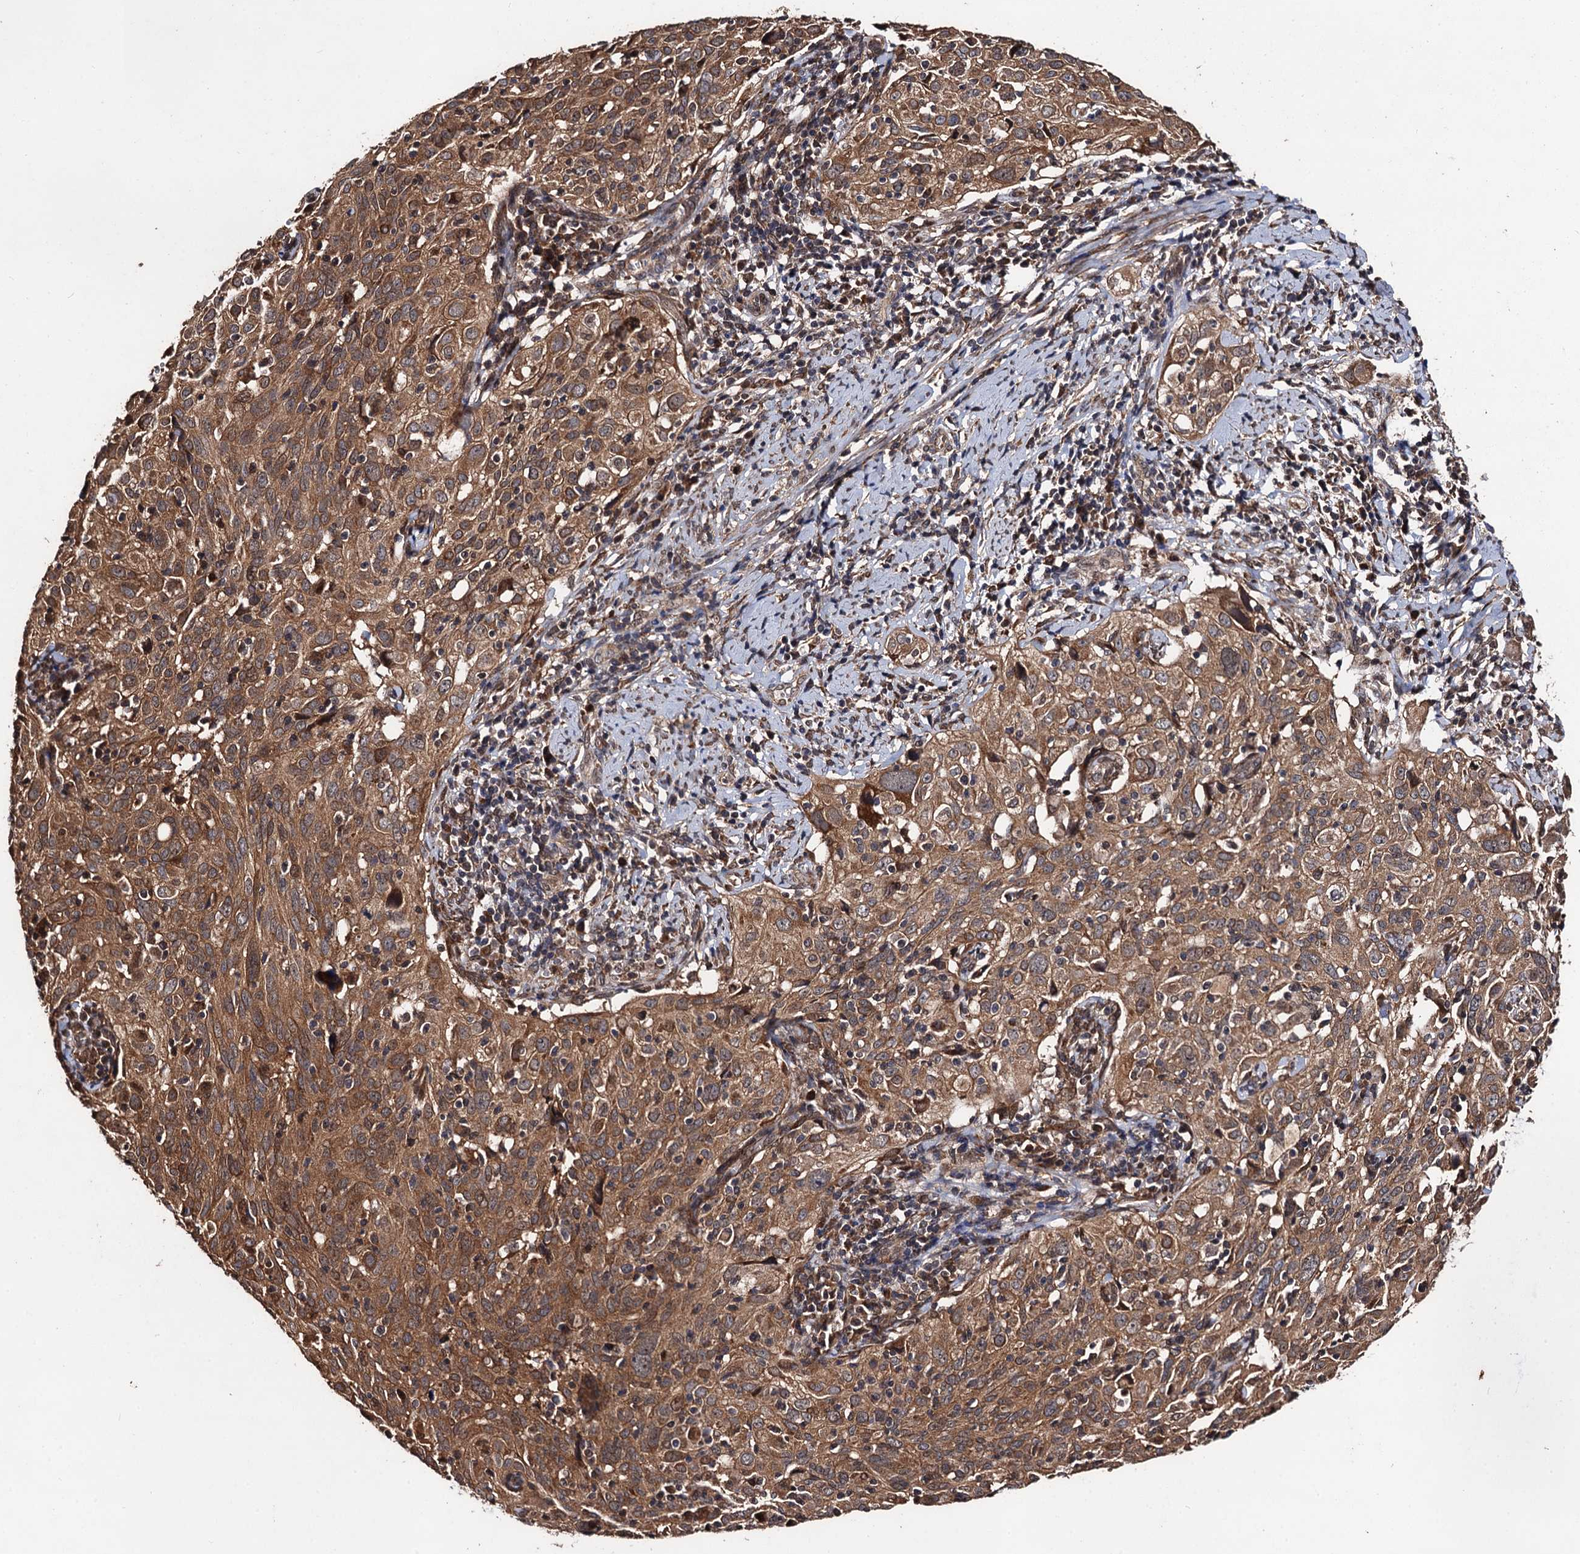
{"staining": {"intensity": "moderate", "quantity": ">75%", "location": "cytoplasmic/membranous"}, "tissue": "cervical cancer", "cell_type": "Tumor cells", "image_type": "cancer", "snomed": [{"axis": "morphology", "description": "Squamous cell carcinoma, NOS"}, {"axis": "topography", "description": "Cervix"}], "caption": "Cervical cancer (squamous cell carcinoma) was stained to show a protein in brown. There is medium levels of moderate cytoplasmic/membranous positivity in about >75% of tumor cells. (Brightfield microscopy of DAB IHC at high magnification).", "gene": "MIER2", "patient": {"sex": "female", "age": 31}}